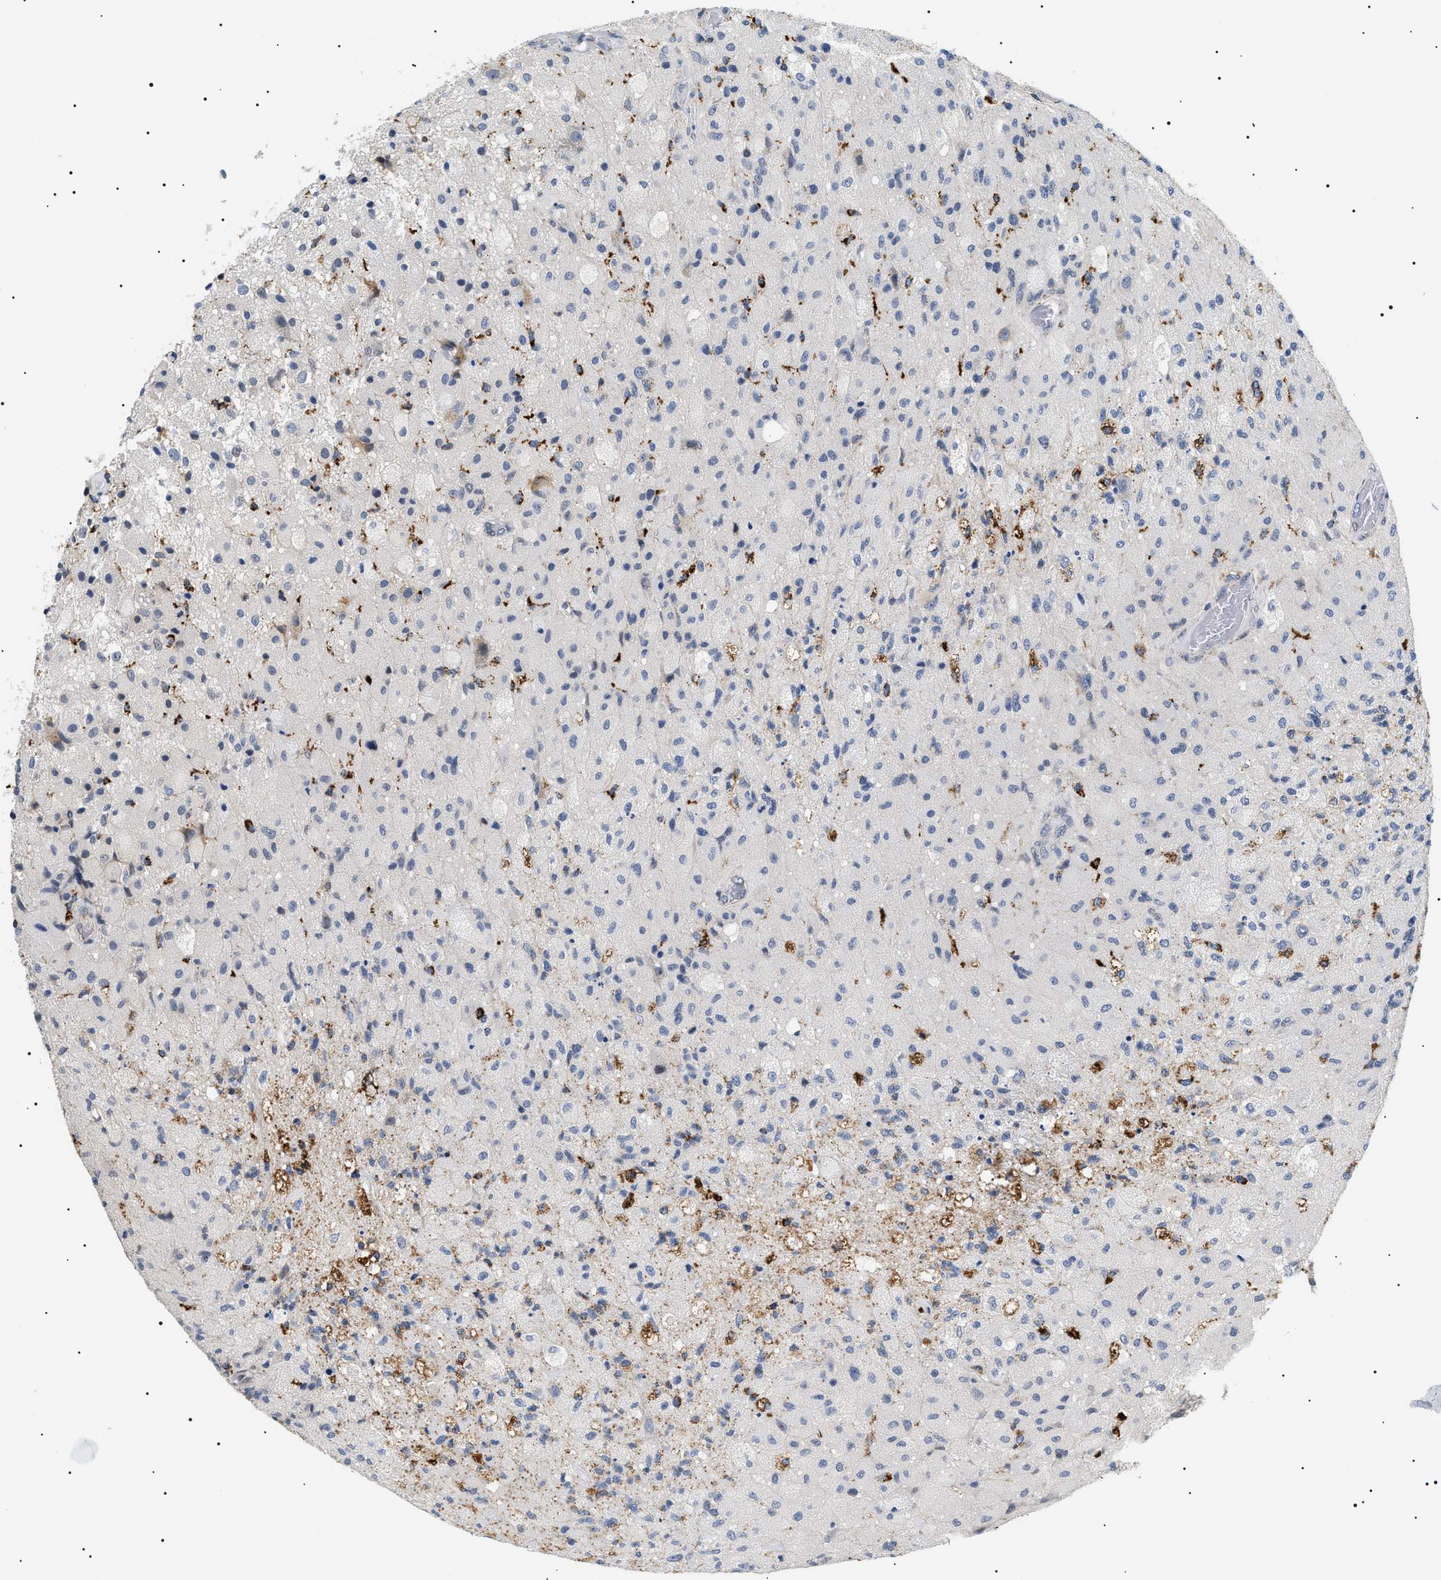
{"staining": {"intensity": "negative", "quantity": "none", "location": "none"}, "tissue": "glioma", "cell_type": "Tumor cells", "image_type": "cancer", "snomed": [{"axis": "morphology", "description": "Normal tissue, NOS"}, {"axis": "morphology", "description": "Glioma, malignant, High grade"}, {"axis": "topography", "description": "Cerebral cortex"}], "caption": "The micrograph demonstrates no staining of tumor cells in high-grade glioma (malignant). (Stains: DAB (3,3'-diaminobenzidine) immunohistochemistry (IHC) with hematoxylin counter stain, Microscopy: brightfield microscopy at high magnification).", "gene": "HSD17B11", "patient": {"sex": "male", "age": 77}}